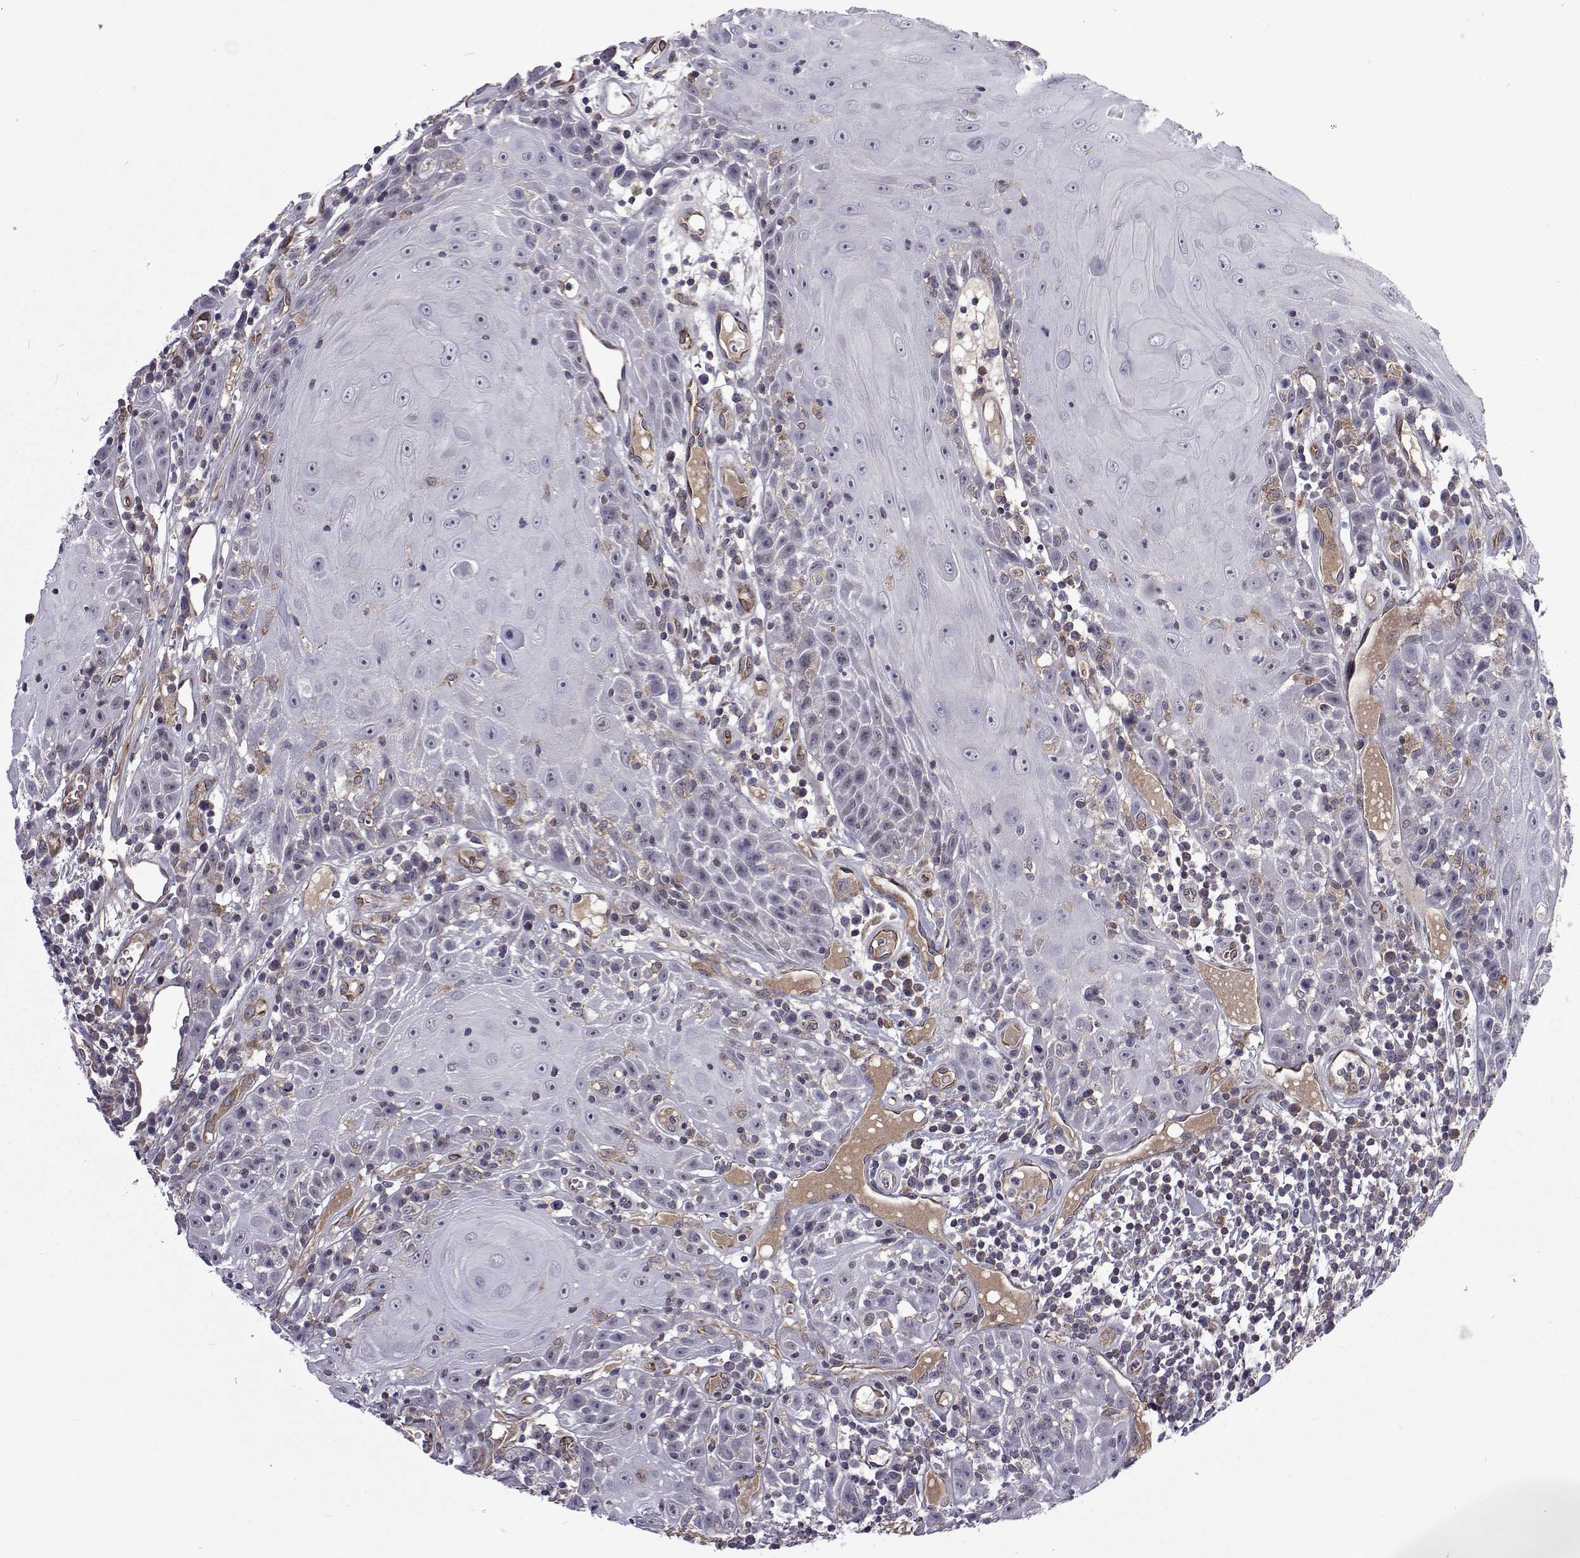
{"staining": {"intensity": "negative", "quantity": "none", "location": "none"}, "tissue": "head and neck cancer", "cell_type": "Tumor cells", "image_type": "cancer", "snomed": [{"axis": "morphology", "description": "Squamous cell carcinoma, NOS"}, {"axis": "topography", "description": "Head-Neck"}], "caption": "Tumor cells show no significant protein positivity in head and neck squamous cell carcinoma. The staining is performed using DAB brown chromogen with nuclei counter-stained in using hematoxylin.", "gene": "TCF15", "patient": {"sex": "male", "age": 52}}